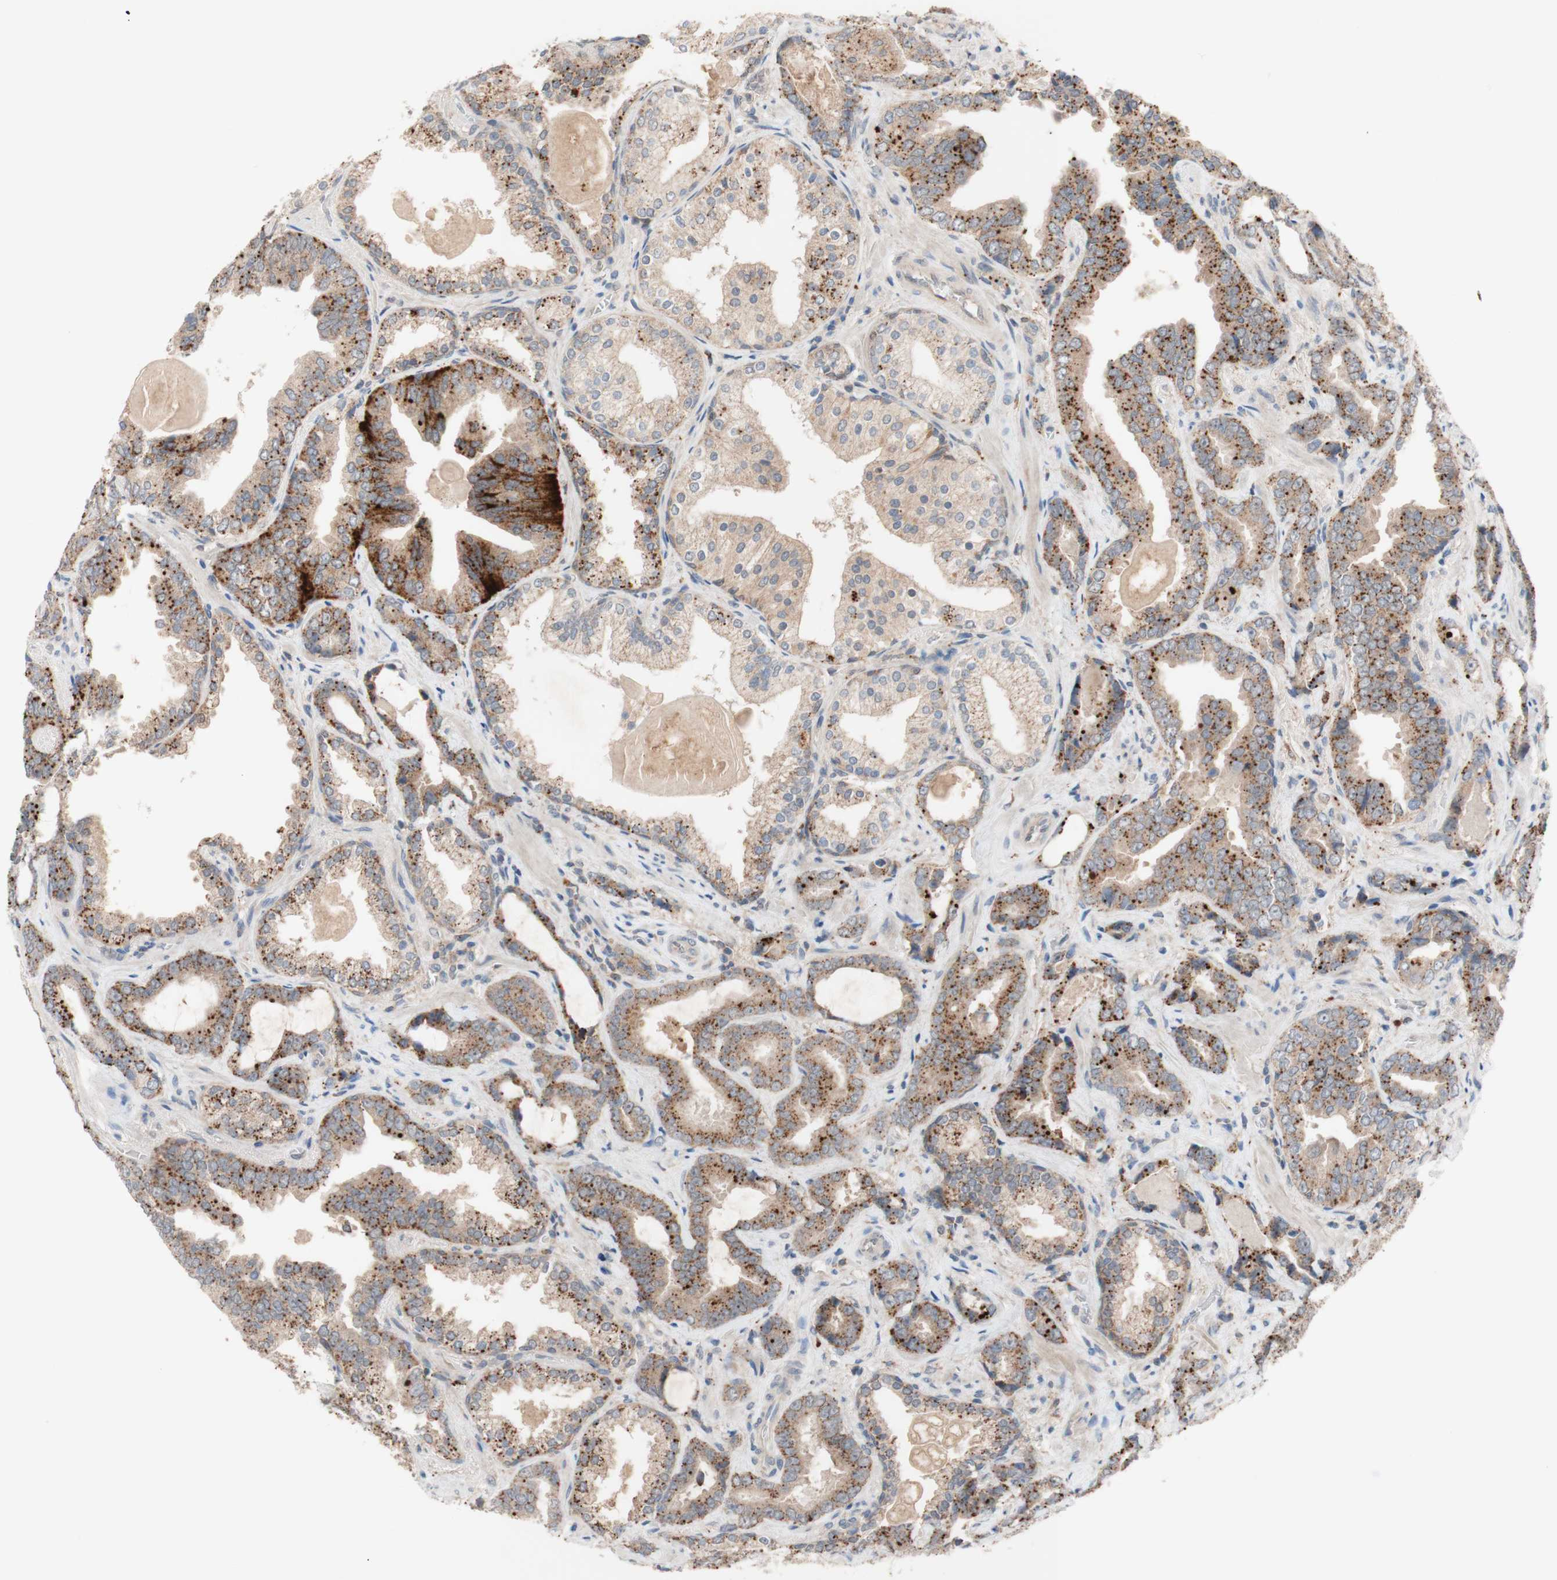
{"staining": {"intensity": "moderate", "quantity": ">75%", "location": "cytoplasmic/membranous"}, "tissue": "prostate cancer", "cell_type": "Tumor cells", "image_type": "cancer", "snomed": [{"axis": "morphology", "description": "Adenocarcinoma, Low grade"}, {"axis": "topography", "description": "Prostate"}], "caption": "Protein staining exhibits moderate cytoplasmic/membranous positivity in about >75% of tumor cells in prostate cancer.", "gene": "PEX2", "patient": {"sex": "male", "age": 60}}